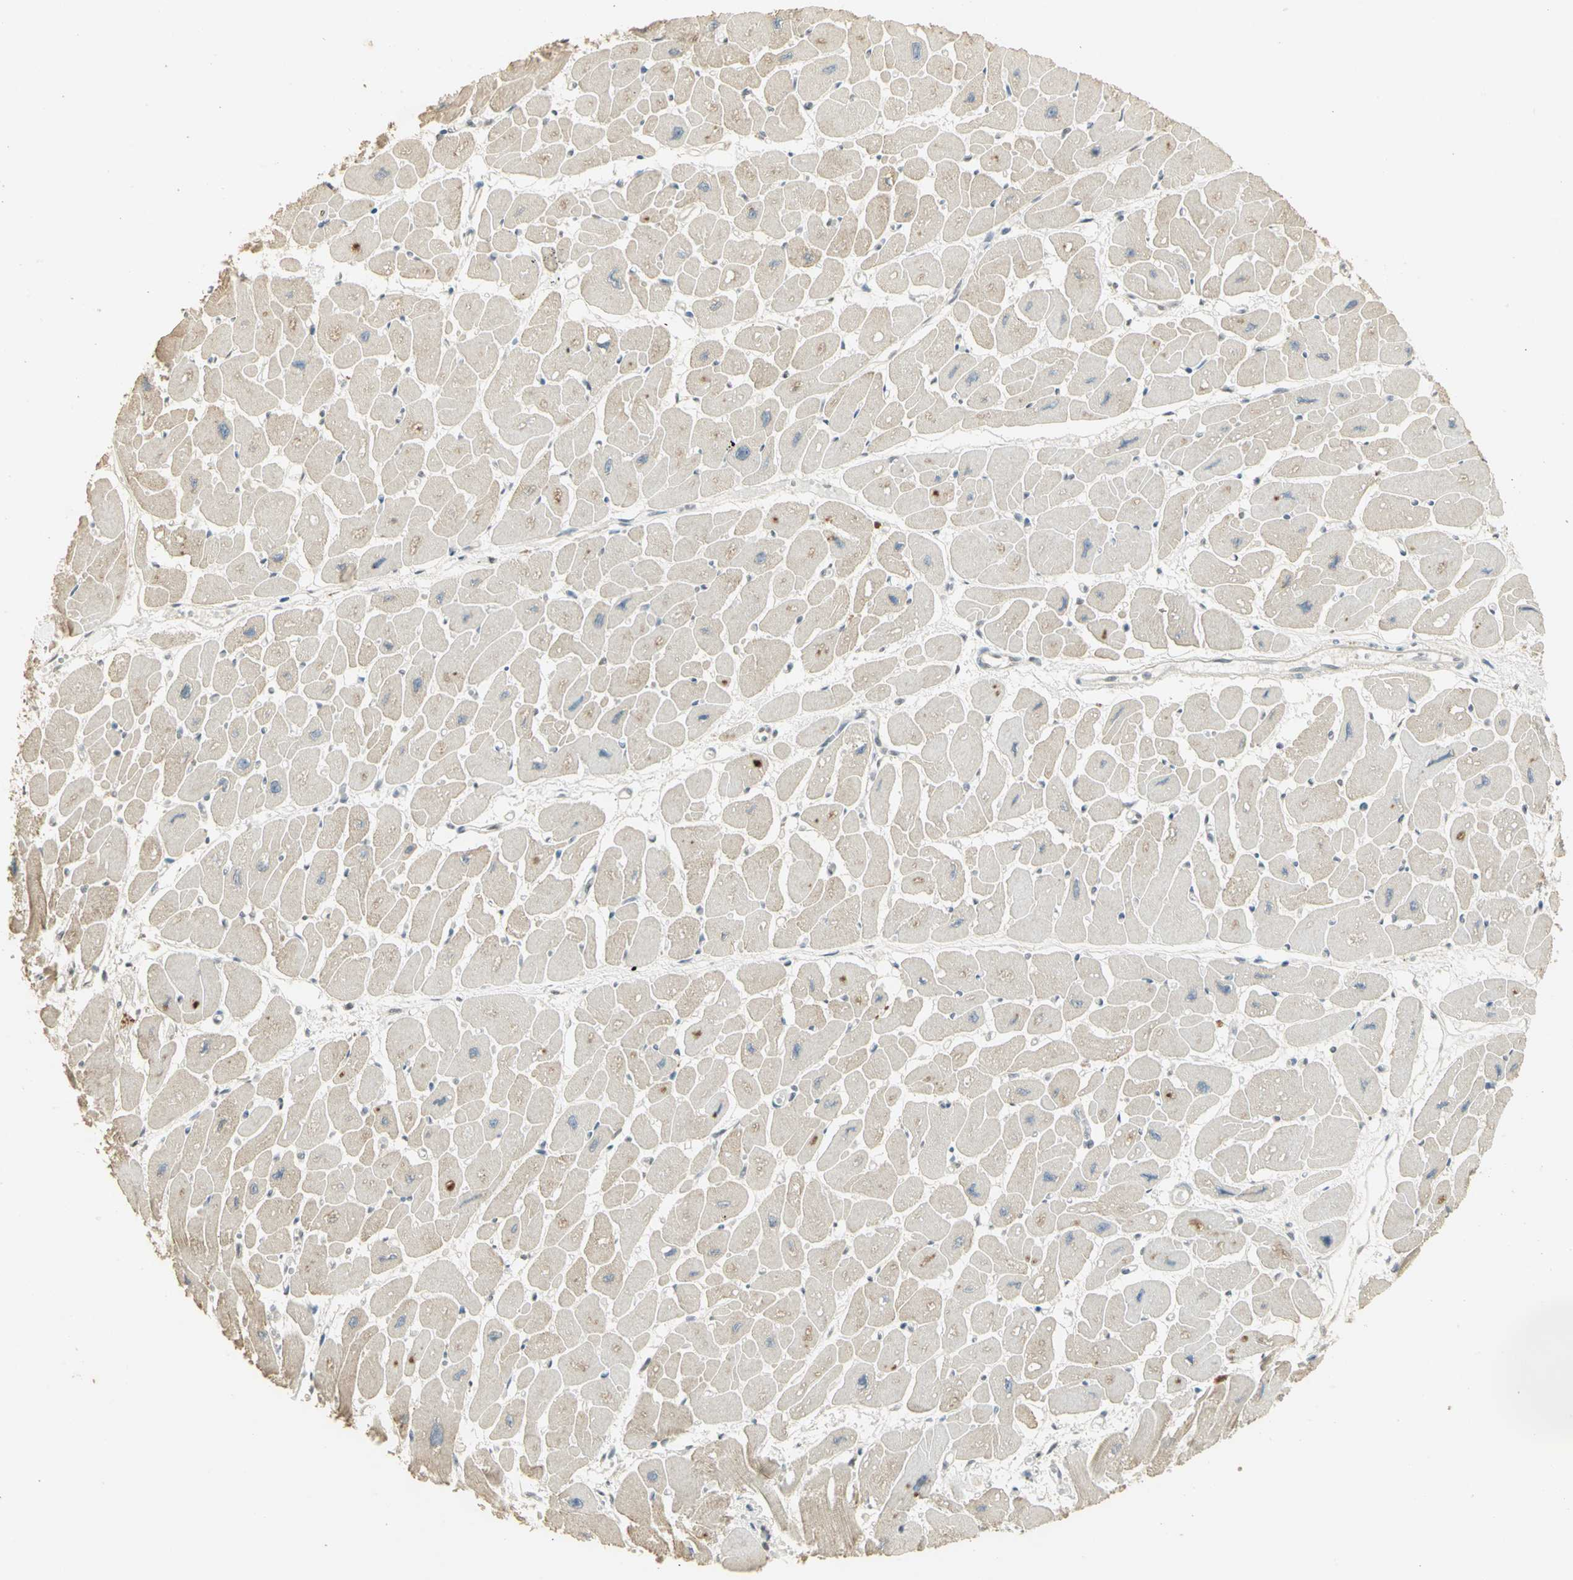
{"staining": {"intensity": "weak", "quantity": "<25%", "location": "cytoplasmic/membranous"}, "tissue": "heart muscle", "cell_type": "Cardiomyocytes", "image_type": "normal", "snomed": [{"axis": "morphology", "description": "Normal tissue, NOS"}, {"axis": "topography", "description": "Heart"}], "caption": "Heart muscle was stained to show a protein in brown. There is no significant staining in cardiomyocytes. Brightfield microscopy of immunohistochemistry (IHC) stained with DAB (brown) and hematoxylin (blue), captured at high magnification.", "gene": "ELF1", "patient": {"sex": "female", "age": 54}}